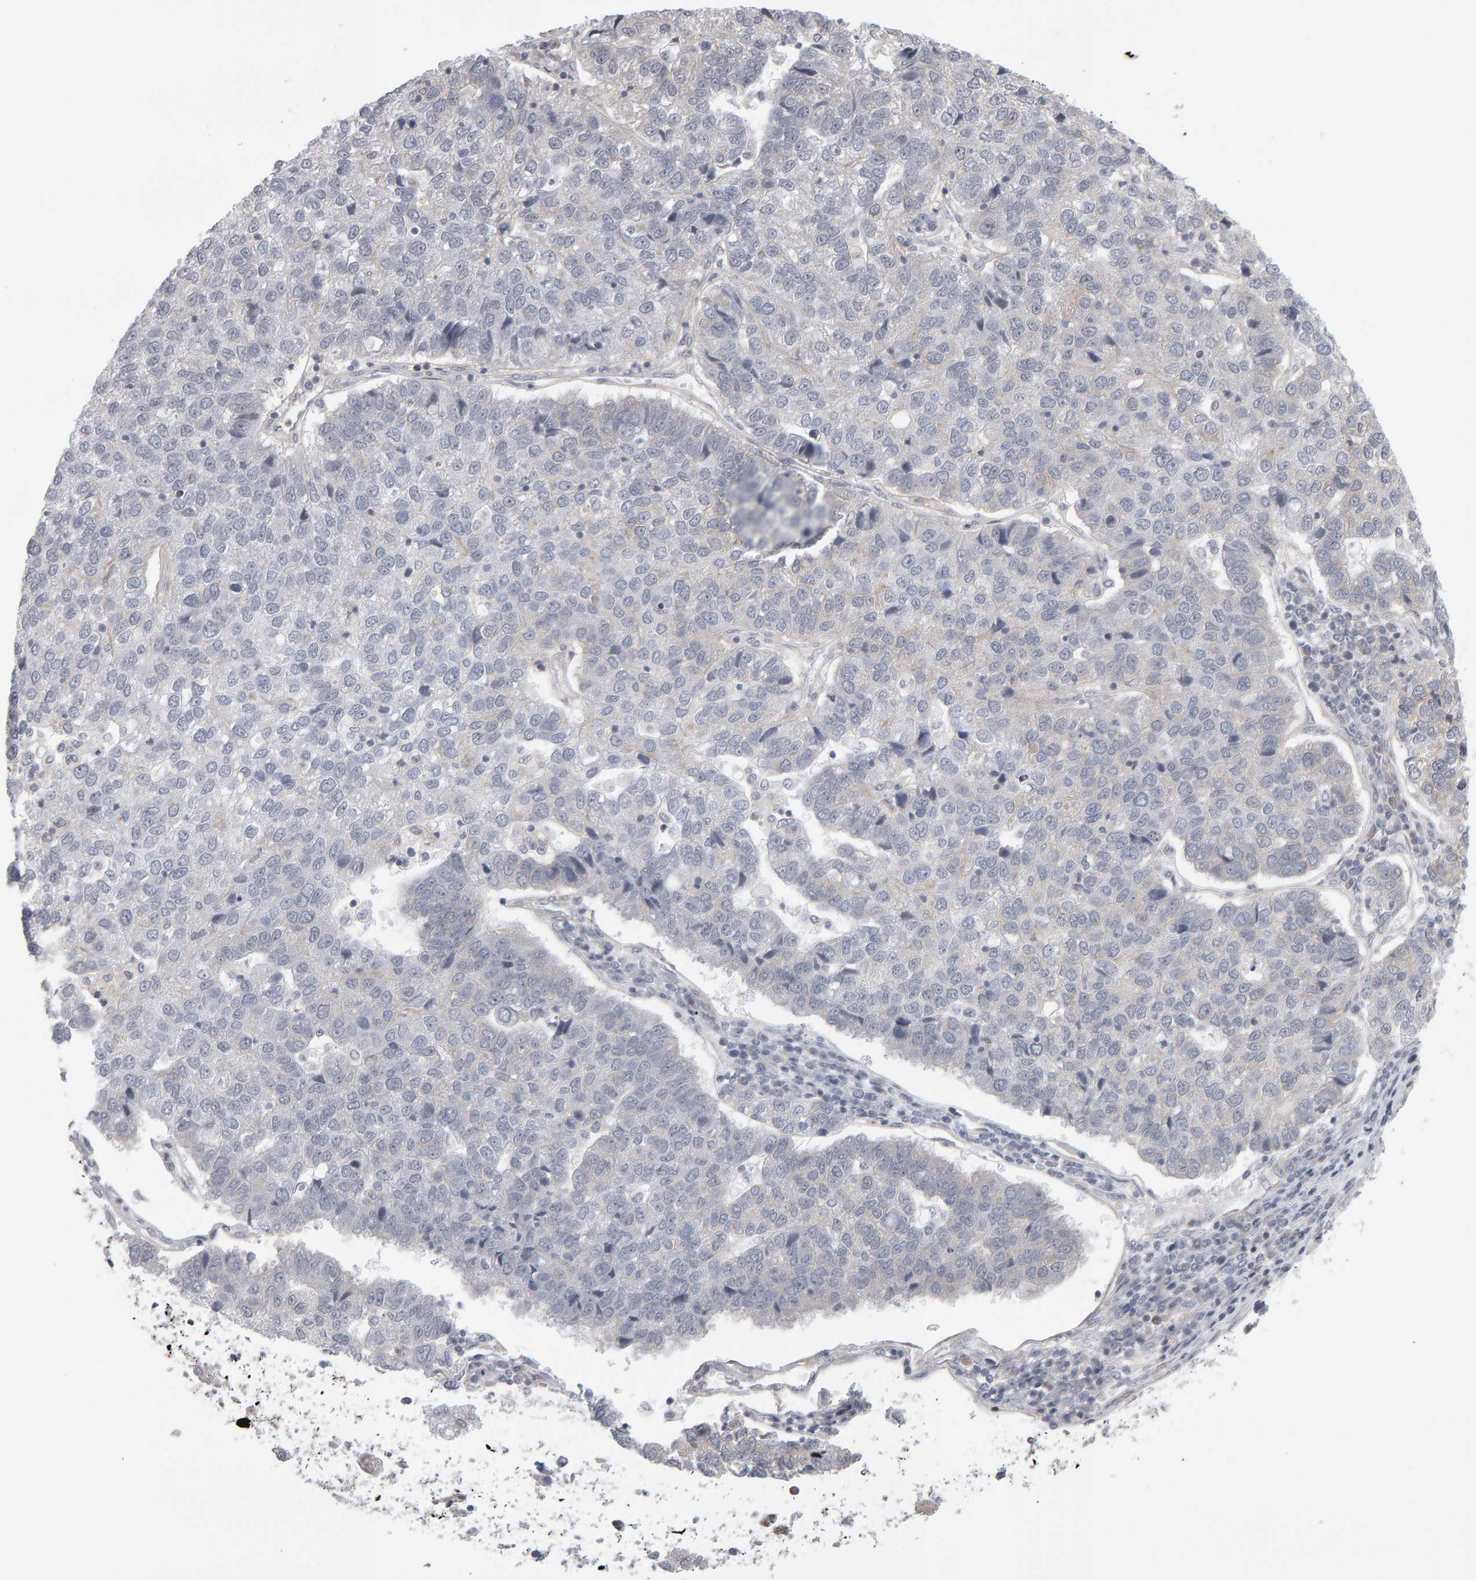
{"staining": {"intensity": "negative", "quantity": "none", "location": "none"}, "tissue": "pancreatic cancer", "cell_type": "Tumor cells", "image_type": "cancer", "snomed": [{"axis": "morphology", "description": "Adenocarcinoma, NOS"}, {"axis": "topography", "description": "Pancreas"}], "caption": "IHC histopathology image of pancreatic cancer (adenocarcinoma) stained for a protein (brown), which reveals no expression in tumor cells.", "gene": "MSRA", "patient": {"sex": "female", "age": 61}}